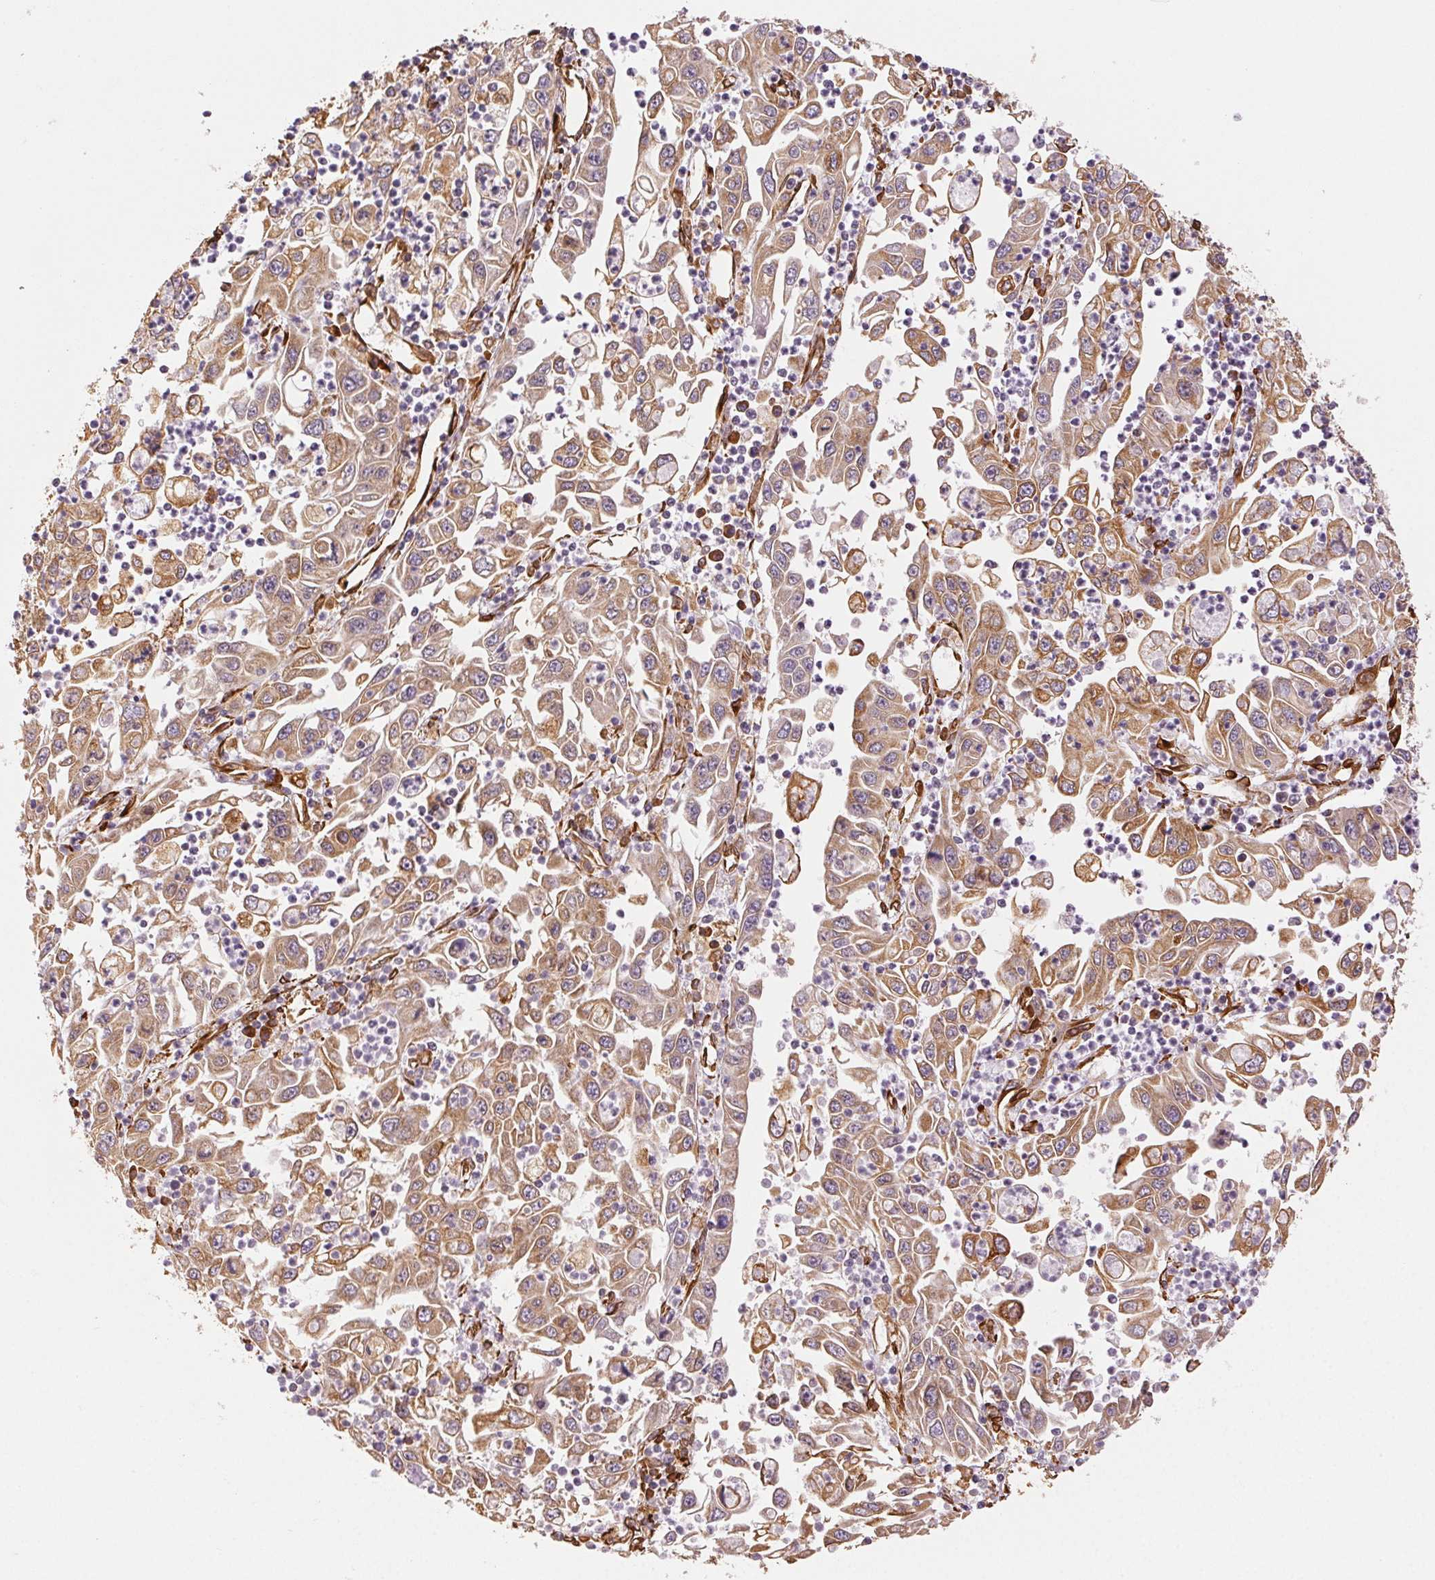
{"staining": {"intensity": "moderate", "quantity": ">75%", "location": "cytoplasmic/membranous"}, "tissue": "endometrial cancer", "cell_type": "Tumor cells", "image_type": "cancer", "snomed": [{"axis": "morphology", "description": "Adenocarcinoma, NOS"}, {"axis": "topography", "description": "Uterus"}], "caption": "Immunohistochemistry of human adenocarcinoma (endometrial) displays medium levels of moderate cytoplasmic/membranous expression in approximately >75% of tumor cells.", "gene": "RCN3", "patient": {"sex": "female", "age": 62}}